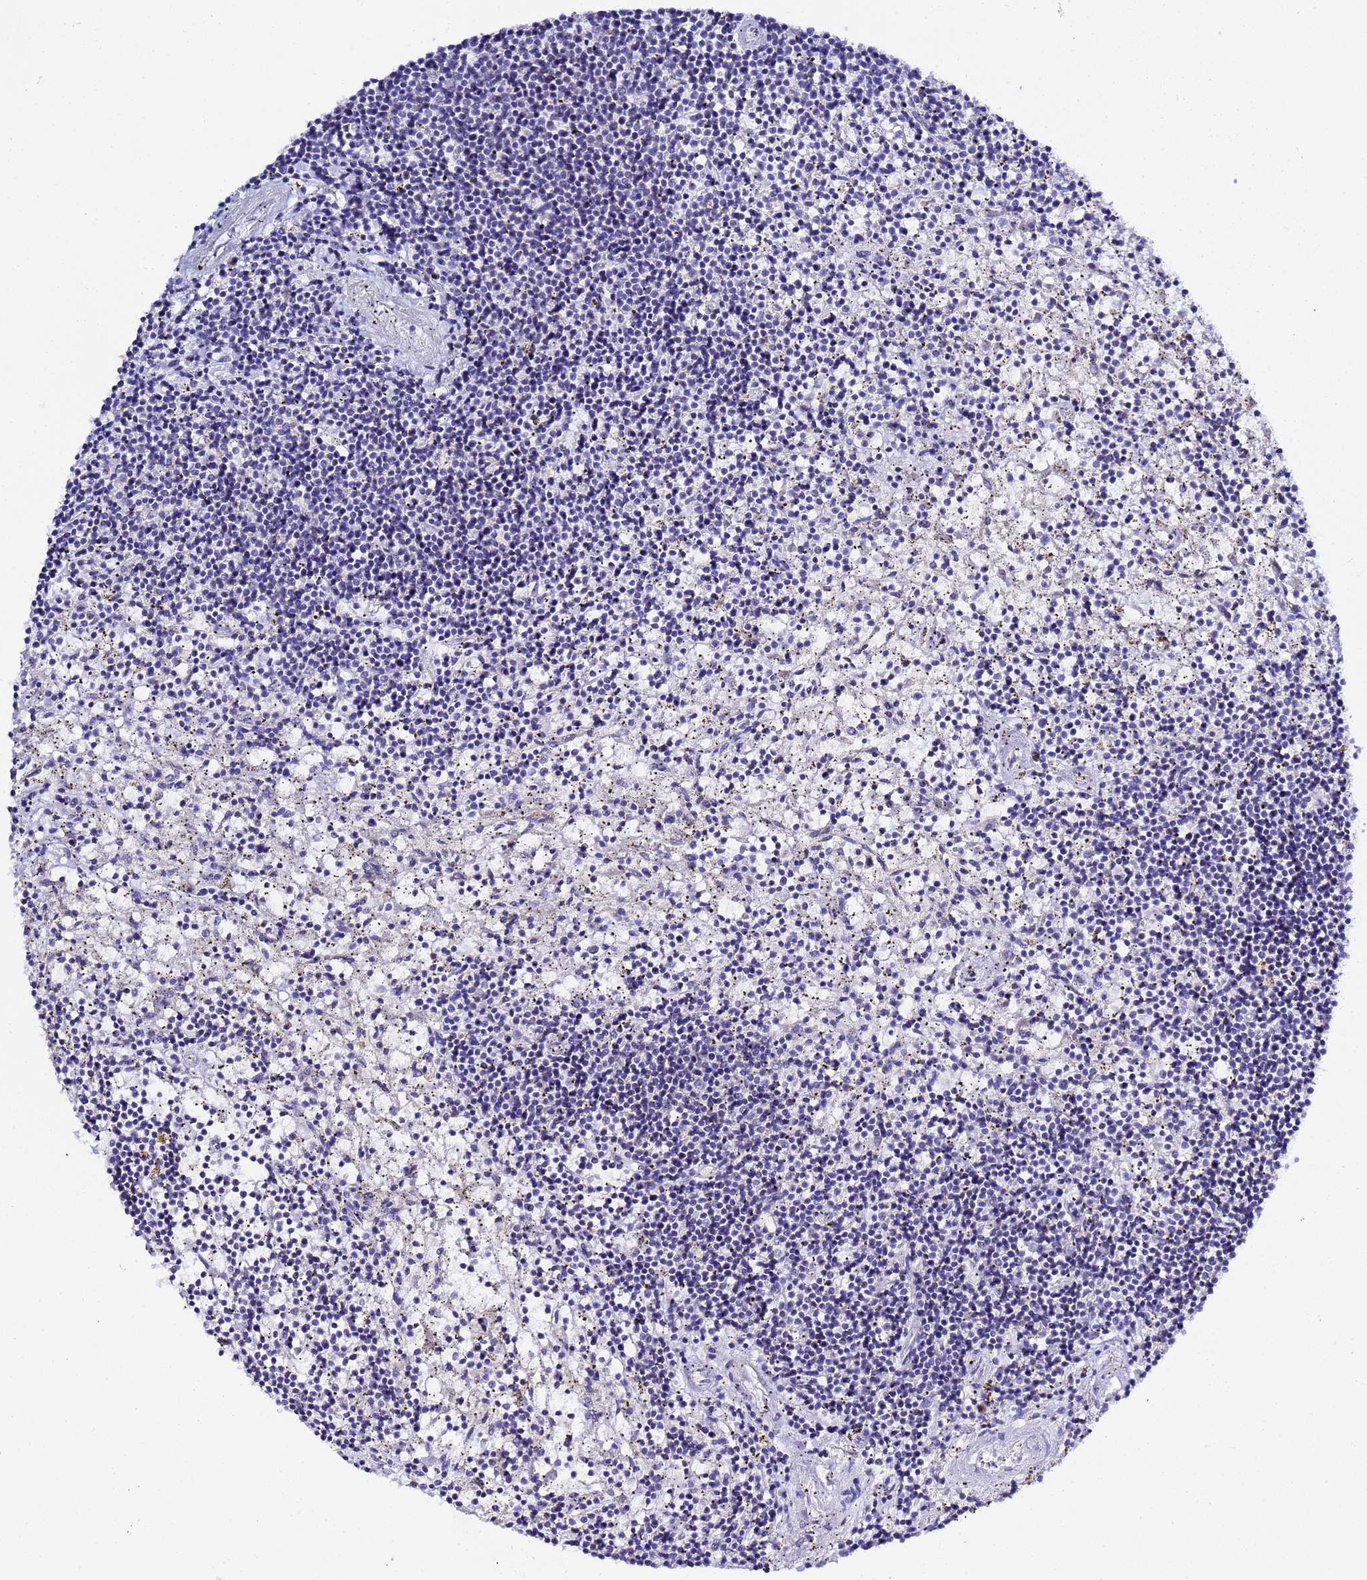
{"staining": {"intensity": "negative", "quantity": "none", "location": "none"}, "tissue": "lymphoma", "cell_type": "Tumor cells", "image_type": "cancer", "snomed": [{"axis": "morphology", "description": "Malignant lymphoma, non-Hodgkin's type, Low grade"}, {"axis": "topography", "description": "Spleen"}], "caption": "This is an IHC histopathology image of human malignant lymphoma, non-Hodgkin's type (low-grade). There is no expression in tumor cells.", "gene": "VTI1B", "patient": {"sex": "male", "age": 76}}